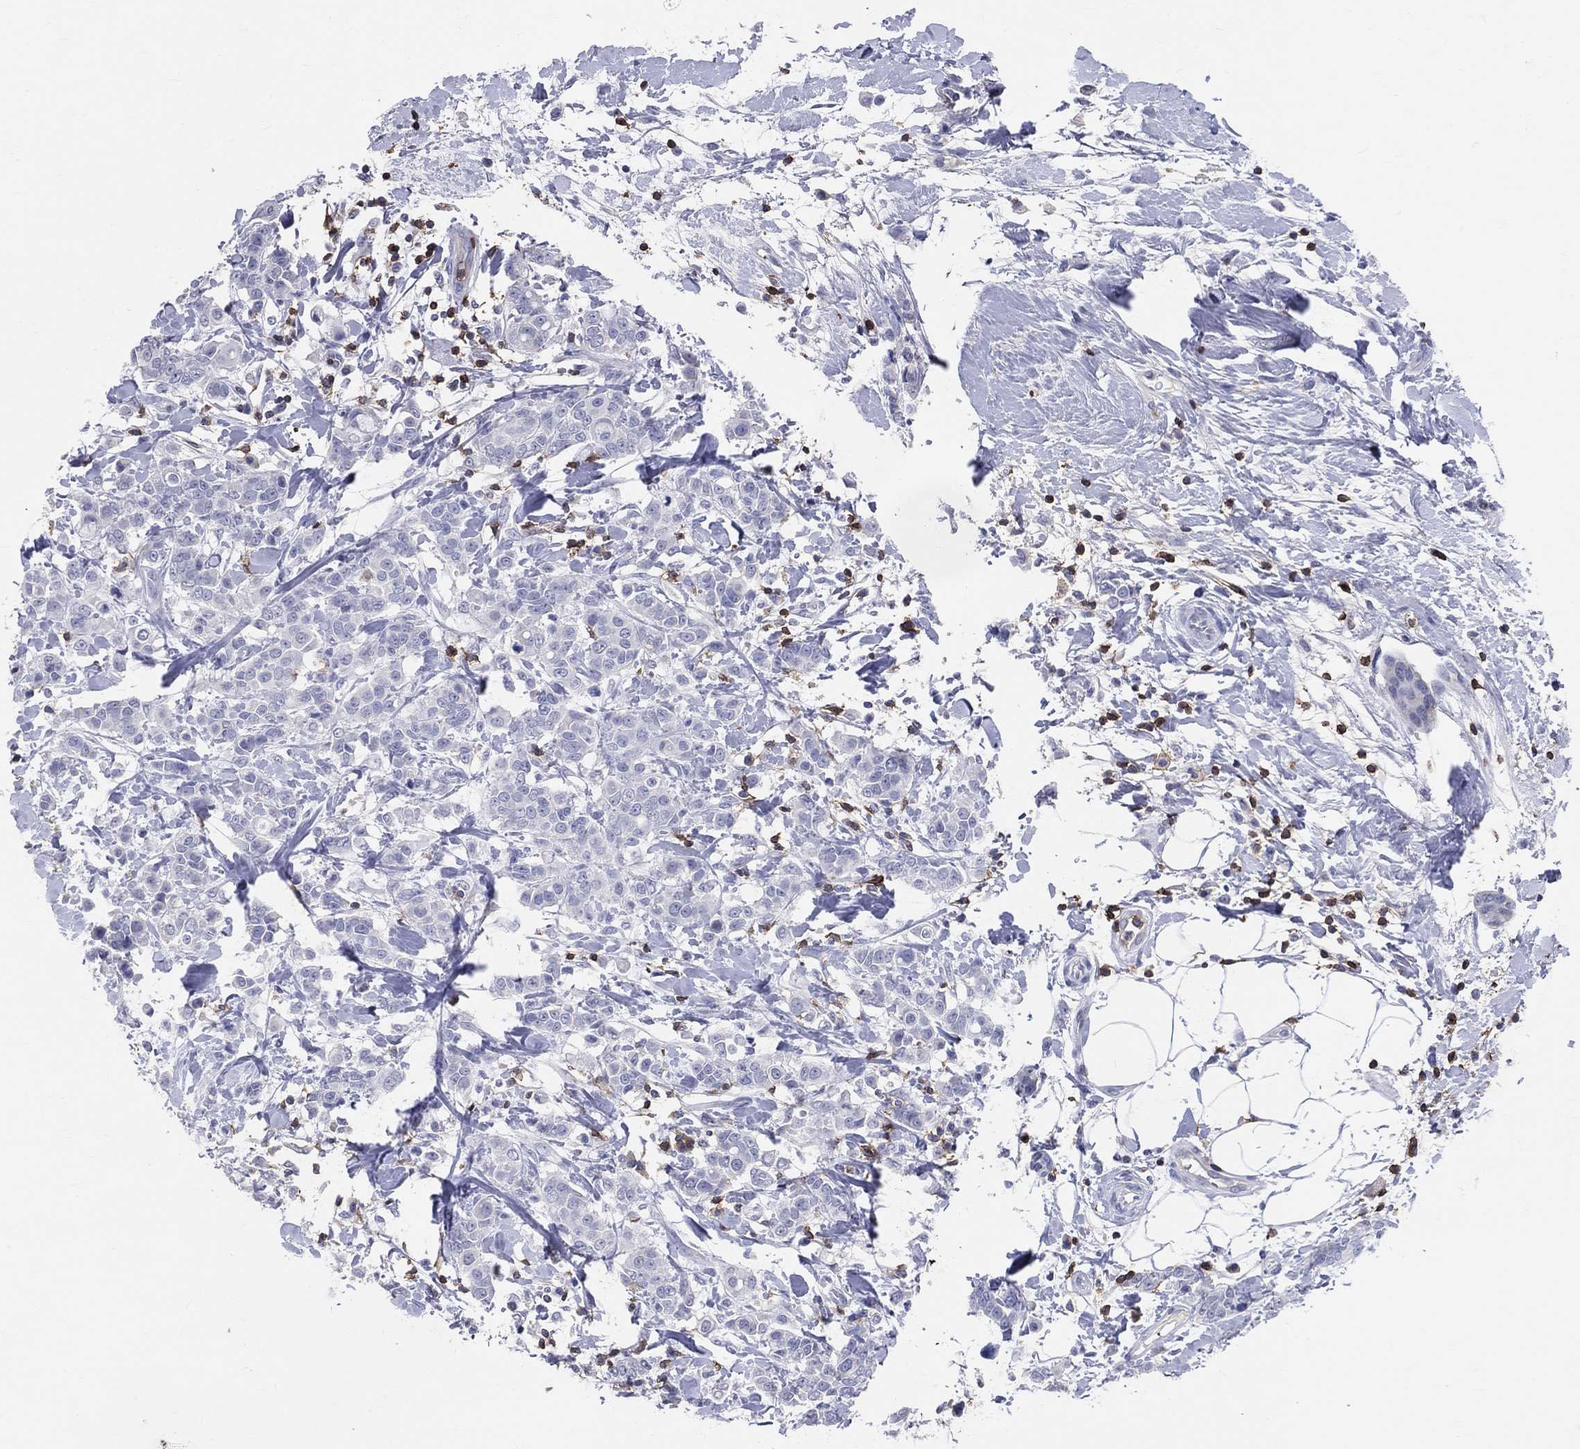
{"staining": {"intensity": "negative", "quantity": "none", "location": "none"}, "tissue": "breast cancer", "cell_type": "Tumor cells", "image_type": "cancer", "snomed": [{"axis": "morphology", "description": "Duct carcinoma"}, {"axis": "topography", "description": "Breast"}], "caption": "Breast cancer (invasive ductal carcinoma) was stained to show a protein in brown. There is no significant expression in tumor cells. (DAB immunohistochemistry (IHC), high magnification).", "gene": "LAT", "patient": {"sex": "female", "age": 27}}